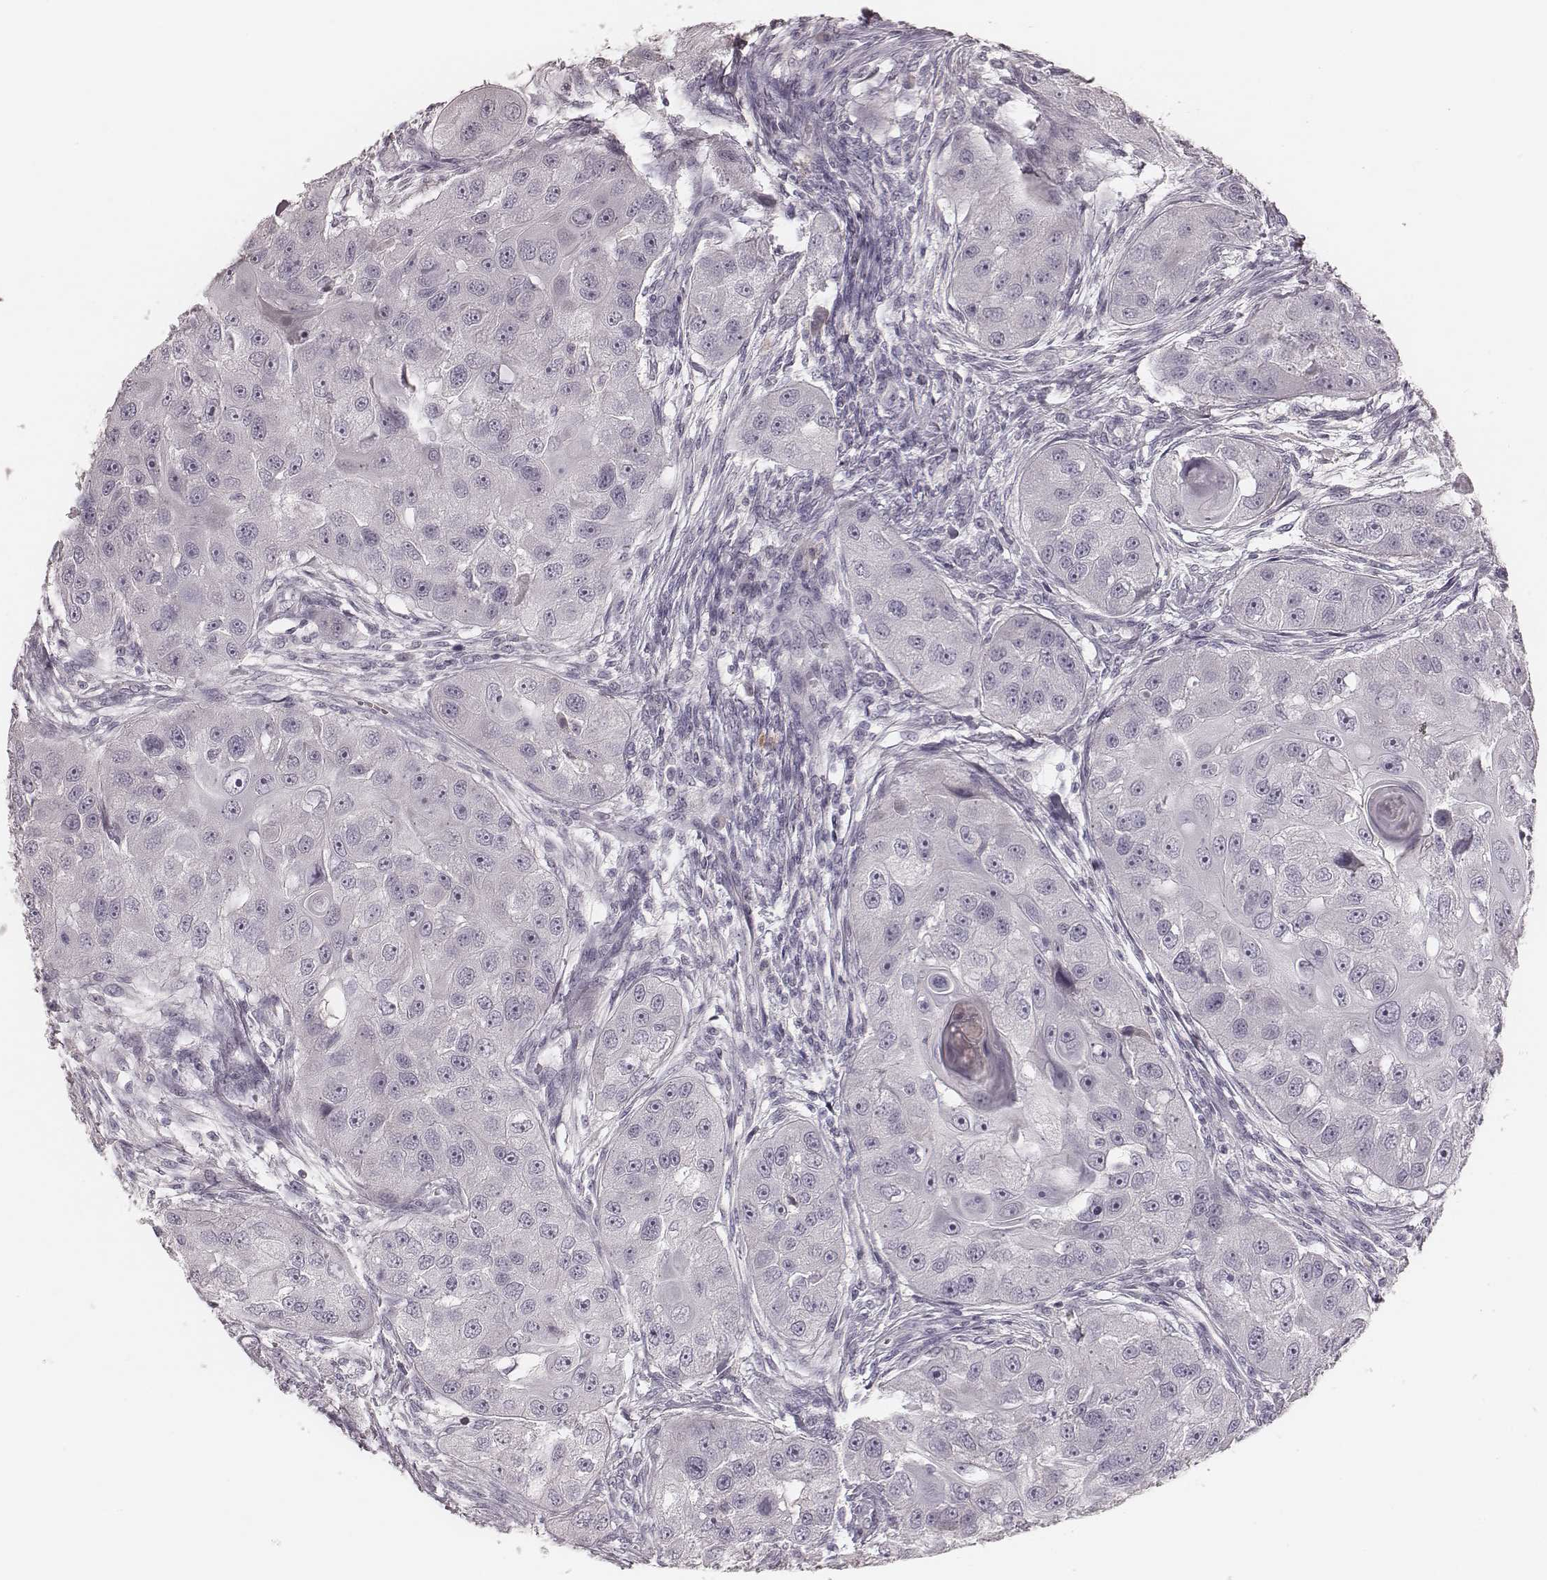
{"staining": {"intensity": "negative", "quantity": "none", "location": "none"}, "tissue": "head and neck cancer", "cell_type": "Tumor cells", "image_type": "cancer", "snomed": [{"axis": "morphology", "description": "Squamous cell carcinoma, NOS"}, {"axis": "topography", "description": "Head-Neck"}], "caption": "An image of head and neck cancer stained for a protein reveals no brown staining in tumor cells. (DAB (3,3'-diaminobenzidine) immunohistochemistry with hematoxylin counter stain).", "gene": "SMIM24", "patient": {"sex": "male", "age": 51}}